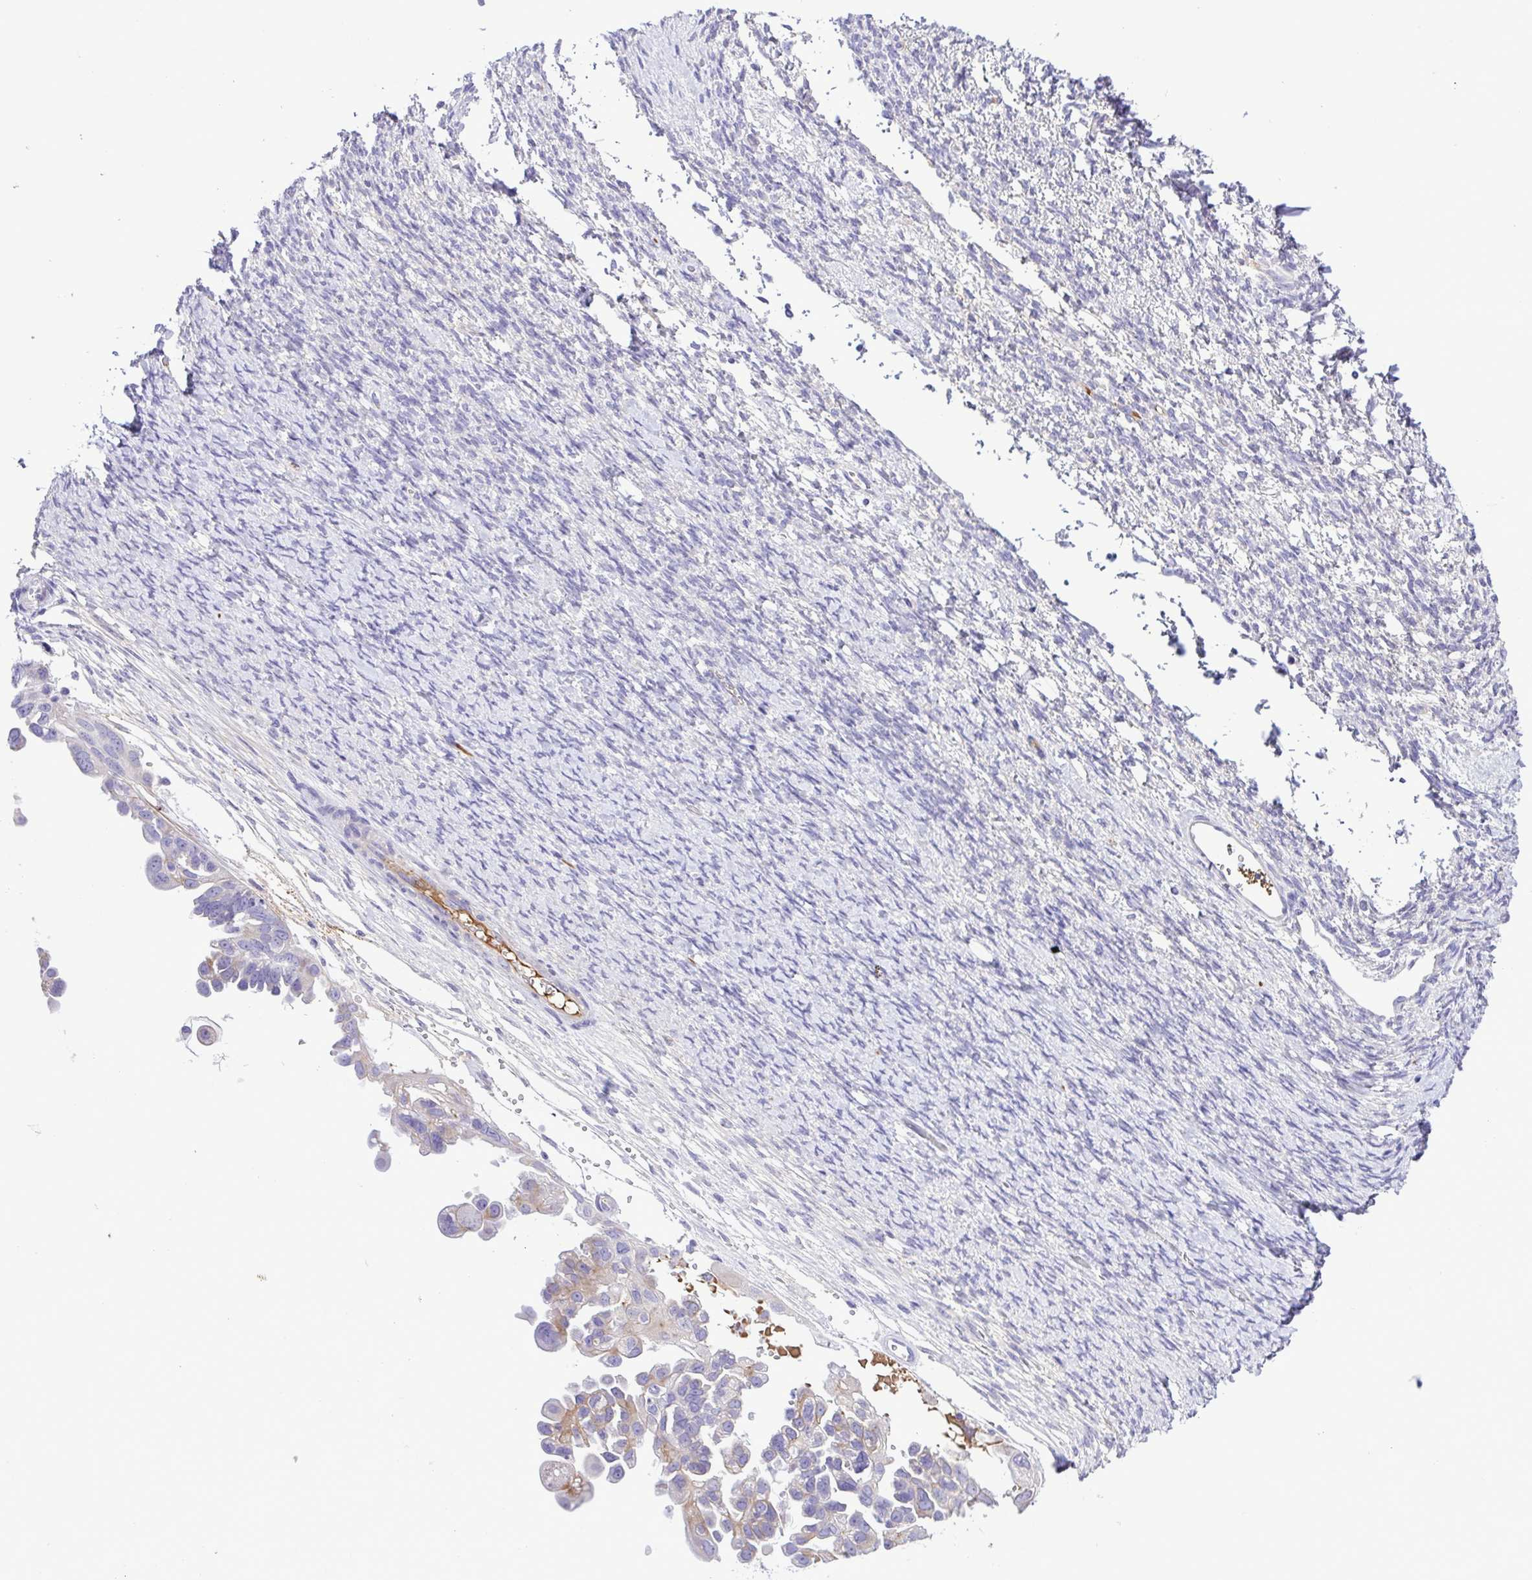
{"staining": {"intensity": "negative", "quantity": "none", "location": "none"}, "tissue": "ovarian cancer", "cell_type": "Tumor cells", "image_type": "cancer", "snomed": [{"axis": "morphology", "description": "Cystadenocarcinoma, serous, NOS"}, {"axis": "topography", "description": "Ovary"}], "caption": "Immunohistochemistry micrograph of human ovarian cancer stained for a protein (brown), which displays no staining in tumor cells. (Brightfield microscopy of DAB (3,3'-diaminobenzidine) IHC at high magnification).", "gene": "GABBR2", "patient": {"sex": "female", "age": 53}}